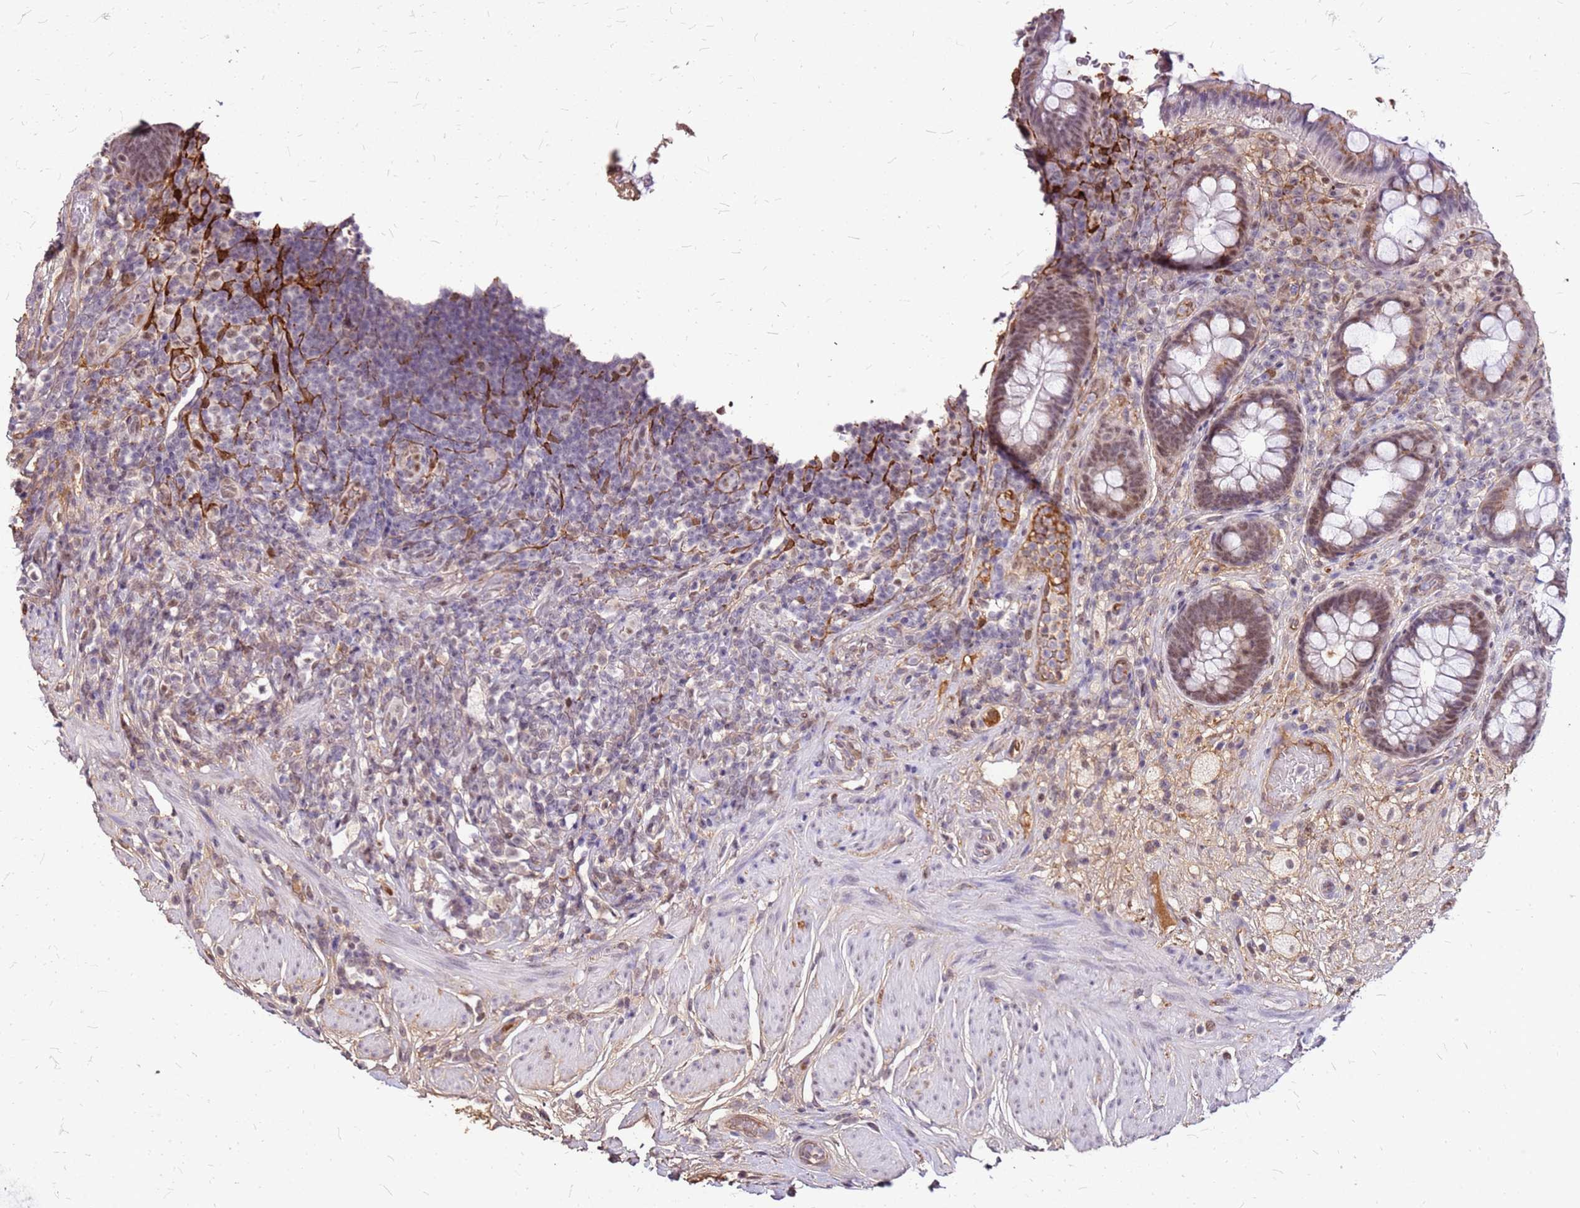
{"staining": {"intensity": "moderate", "quantity": "25%-75%", "location": "cytoplasmic/membranous,nuclear"}, "tissue": "rectum", "cell_type": "Glandular cells", "image_type": "normal", "snomed": [{"axis": "morphology", "description": "Normal tissue, NOS"}, {"axis": "topography", "description": "Rectum"}, {"axis": "topography", "description": "Peripheral nerve tissue"}], "caption": "A high-resolution histopathology image shows immunohistochemistry (IHC) staining of normal rectum, which shows moderate cytoplasmic/membranous,nuclear expression in about 25%-75% of glandular cells.", "gene": "ALDH1A3", "patient": {"sex": "female", "age": 69}}